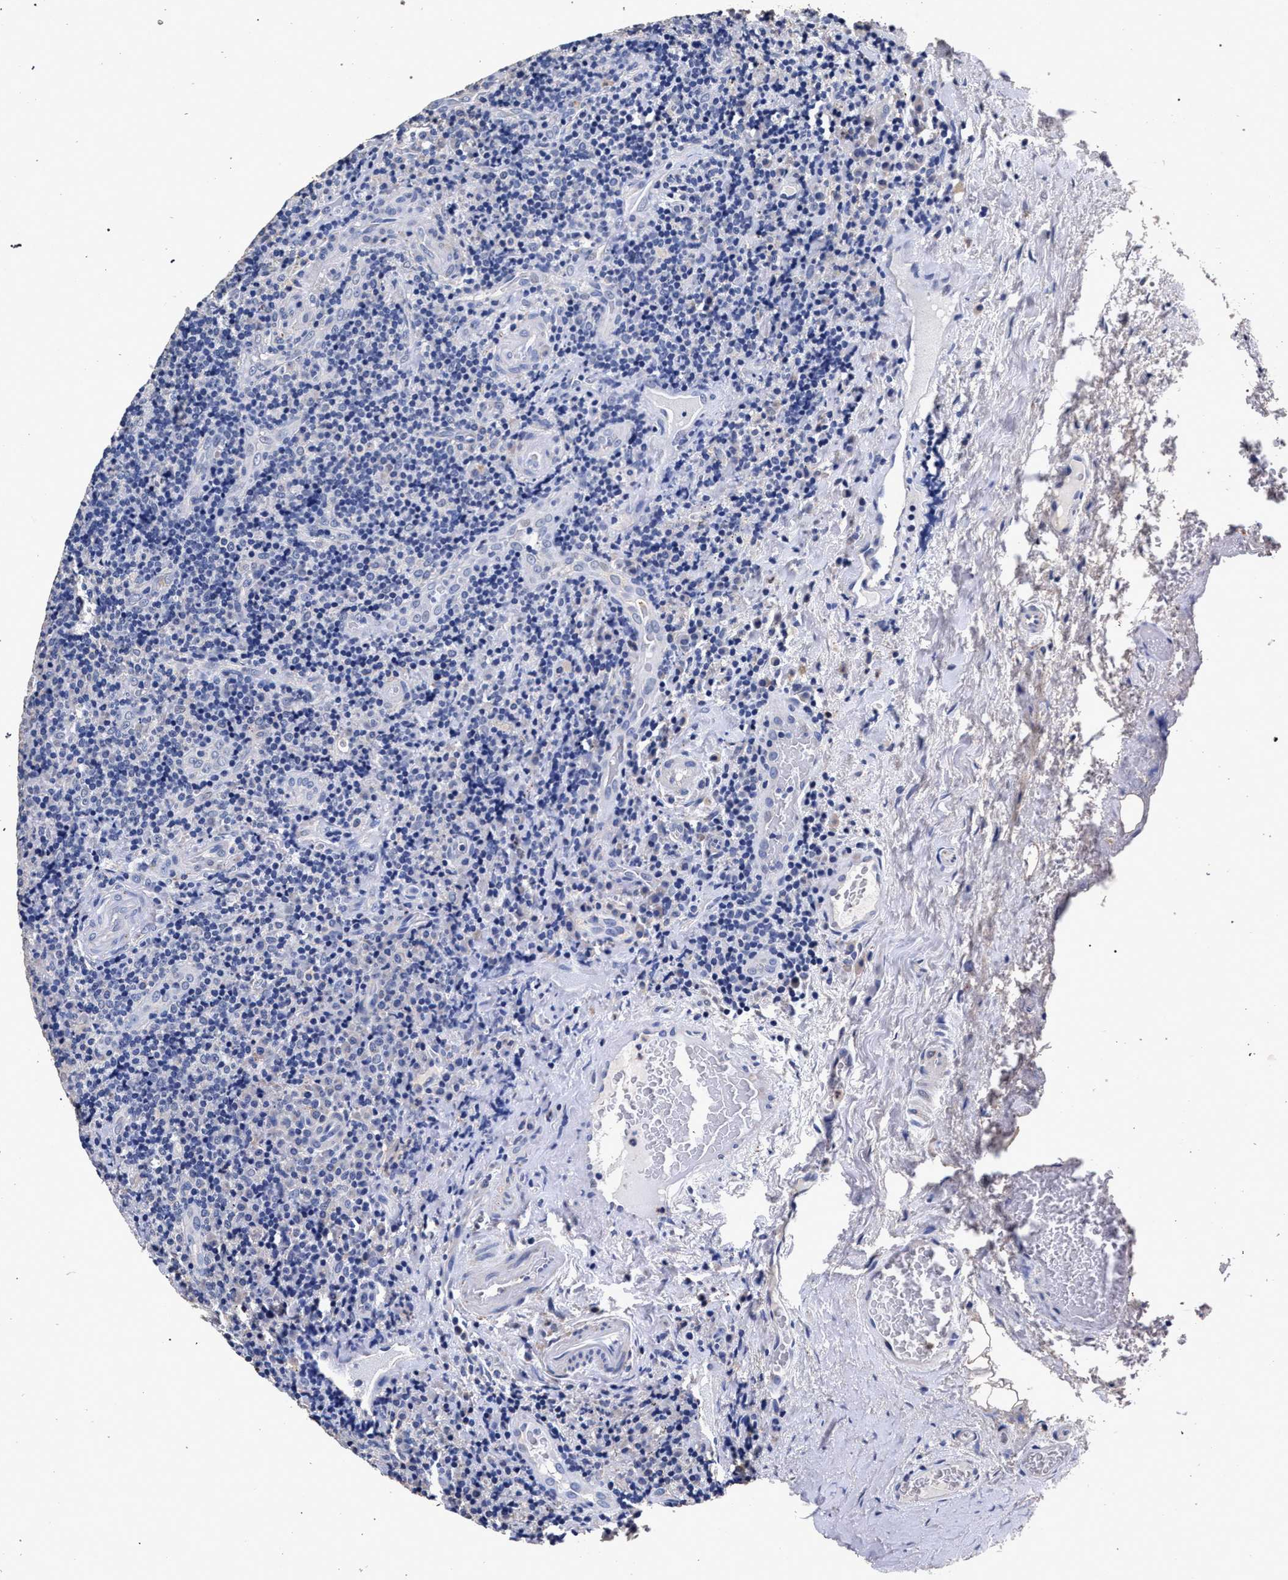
{"staining": {"intensity": "negative", "quantity": "none", "location": "none"}, "tissue": "lymphoma", "cell_type": "Tumor cells", "image_type": "cancer", "snomed": [{"axis": "morphology", "description": "Malignant lymphoma, non-Hodgkin's type, High grade"}, {"axis": "topography", "description": "Tonsil"}], "caption": "Immunohistochemical staining of lymphoma displays no significant positivity in tumor cells. (IHC, brightfield microscopy, high magnification).", "gene": "ATP1A2", "patient": {"sex": "female", "age": 36}}